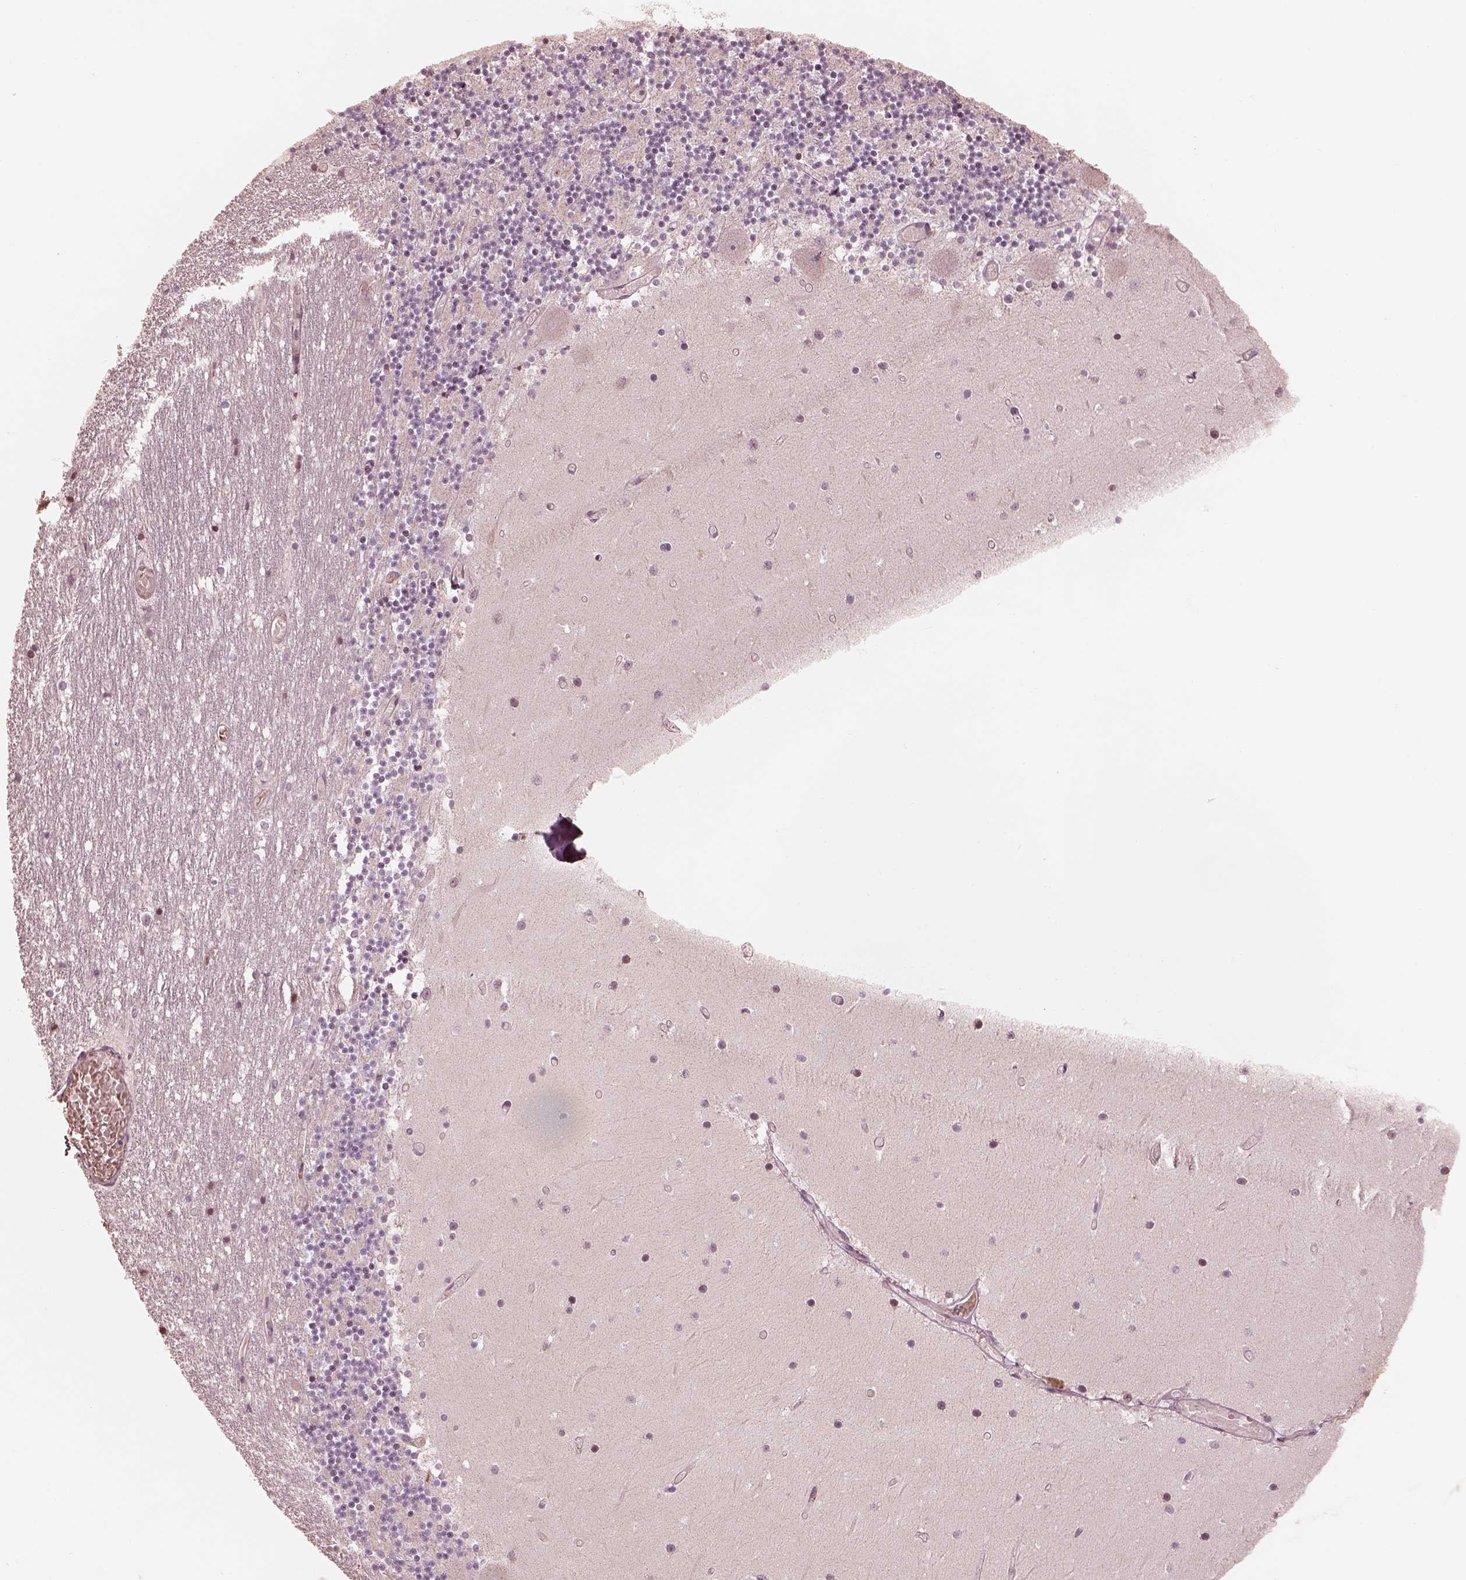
{"staining": {"intensity": "negative", "quantity": "none", "location": "none"}, "tissue": "cerebellum", "cell_type": "Cells in granular layer", "image_type": "normal", "snomed": [{"axis": "morphology", "description": "Normal tissue, NOS"}, {"axis": "topography", "description": "Cerebellum"}], "caption": "IHC photomicrograph of normal human cerebellum stained for a protein (brown), which demonstrates no positivity in cells in granular layer.", "gene": "ANKLE1", "patient": {"sex": "female", "age": 28}}